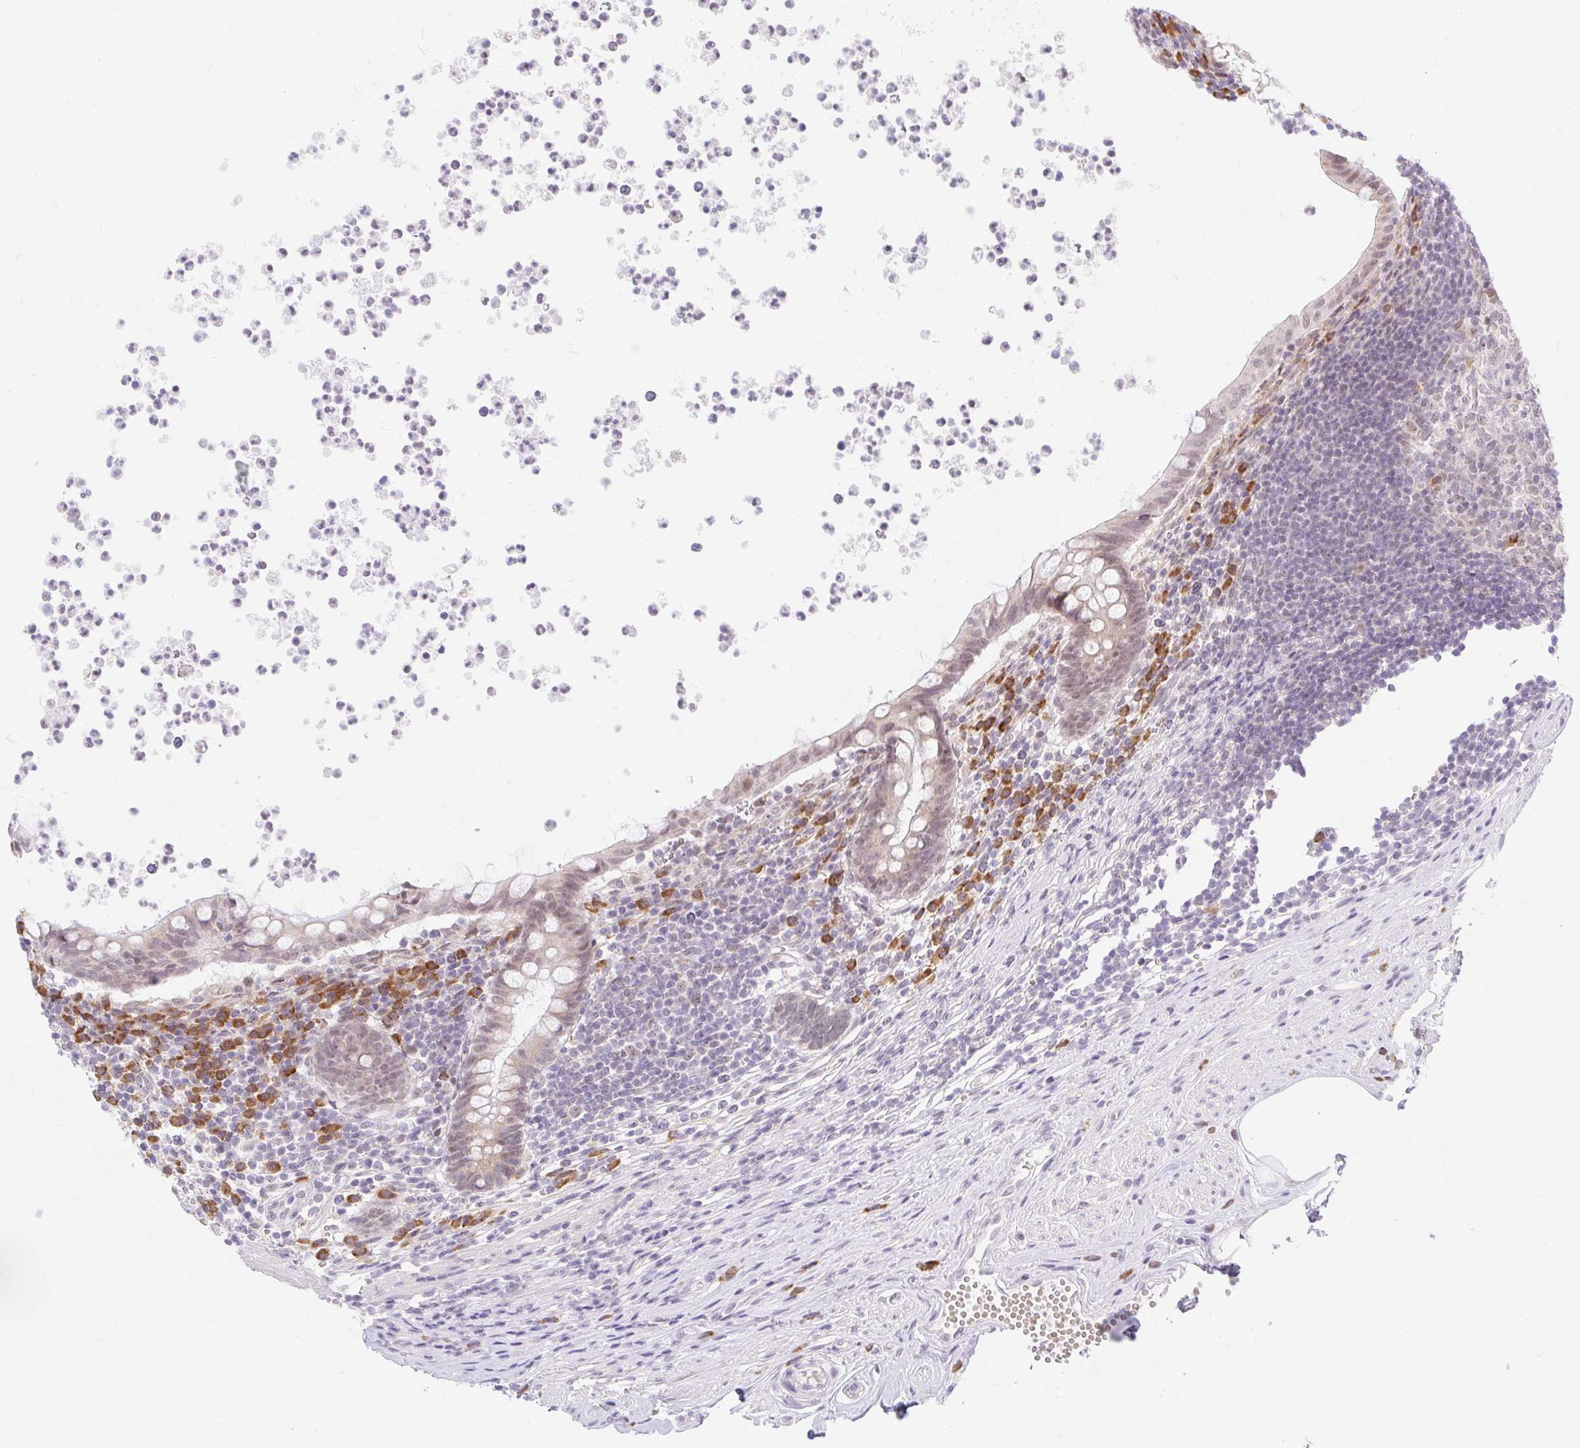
{"staining": {"intensity": "negative", "quantity": "none", "location": "none"}, "tissue": "appendix", "cell_type": "Glandular cells", "image_type": "normal", "snomed": [{"axis": "morphology", "description": "Normal tissue, NOS"}, {"axis": "topography", "description": "Appendix"}], "caption": "Immunohistochemical staining of unremarkable human appendix demonstrates no significant expression in glandular cells. The staining was performed using DAB (3,3'-diaminobenzidine) to visualize the protein expression in brown, while the nuclei were stained in blue with hematoxylin (Magnification: 20x).", "gene": "SRSF10", "patient": {"sex": "female", "age": 56}}